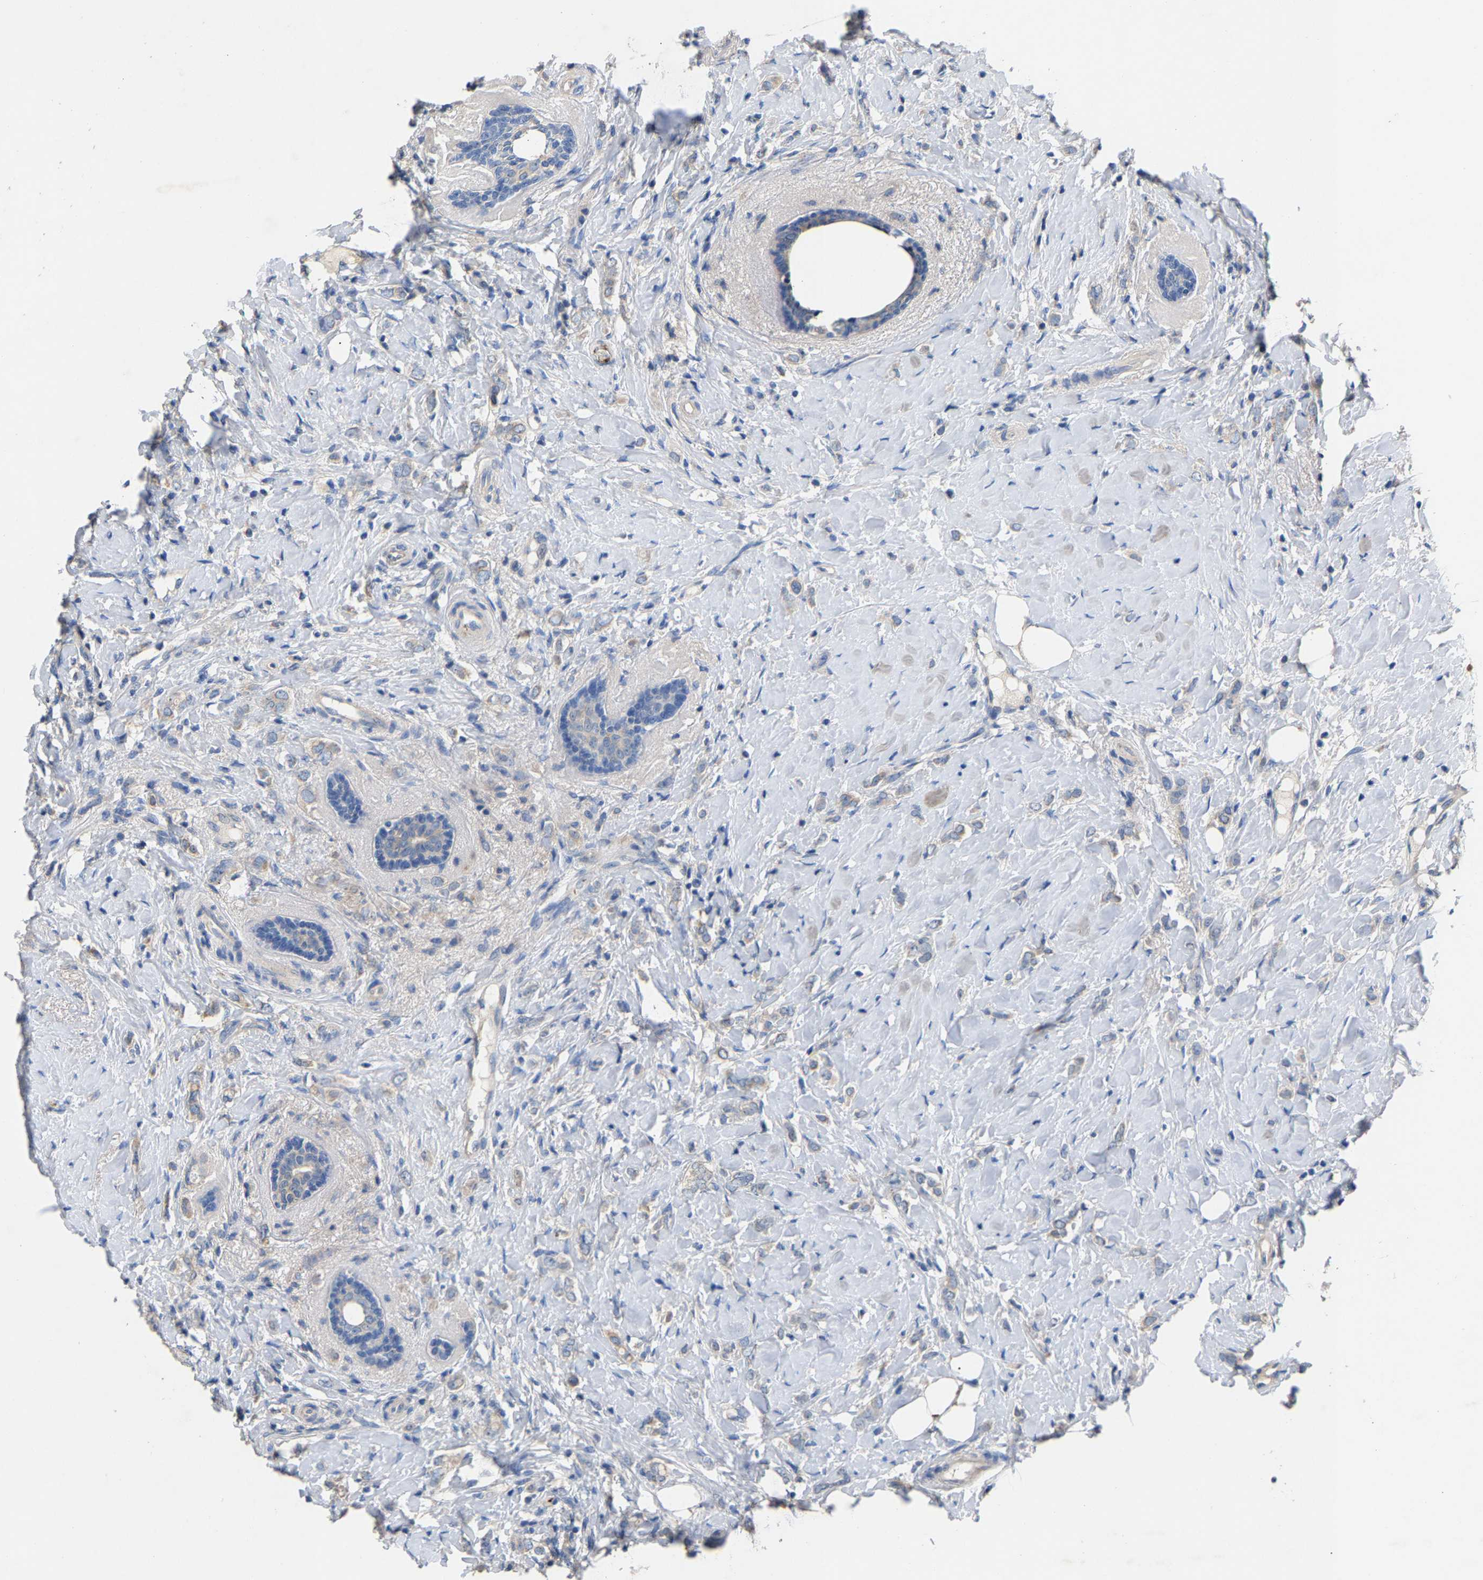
{"staining": {"intensity": "negative", "quantity": "none", "location": "none"}, "tissue": "breast cancer", "cell_type": "Tumor cells", "image_type": "cancer", "snomed": [{"axis": "morphology", "description": "Normal tissue, NOS"}, {"axis": "morphology", "description": "Lobular carcinoma"}, {"axis": "topography", "description": "Breast"}], "caption": "DAB immunohistochemical staining of human breast cancer reveals no significant staining in tumor cells.", "gene": "CCDC171", "patient": {"sex": "female", "age": 47}}